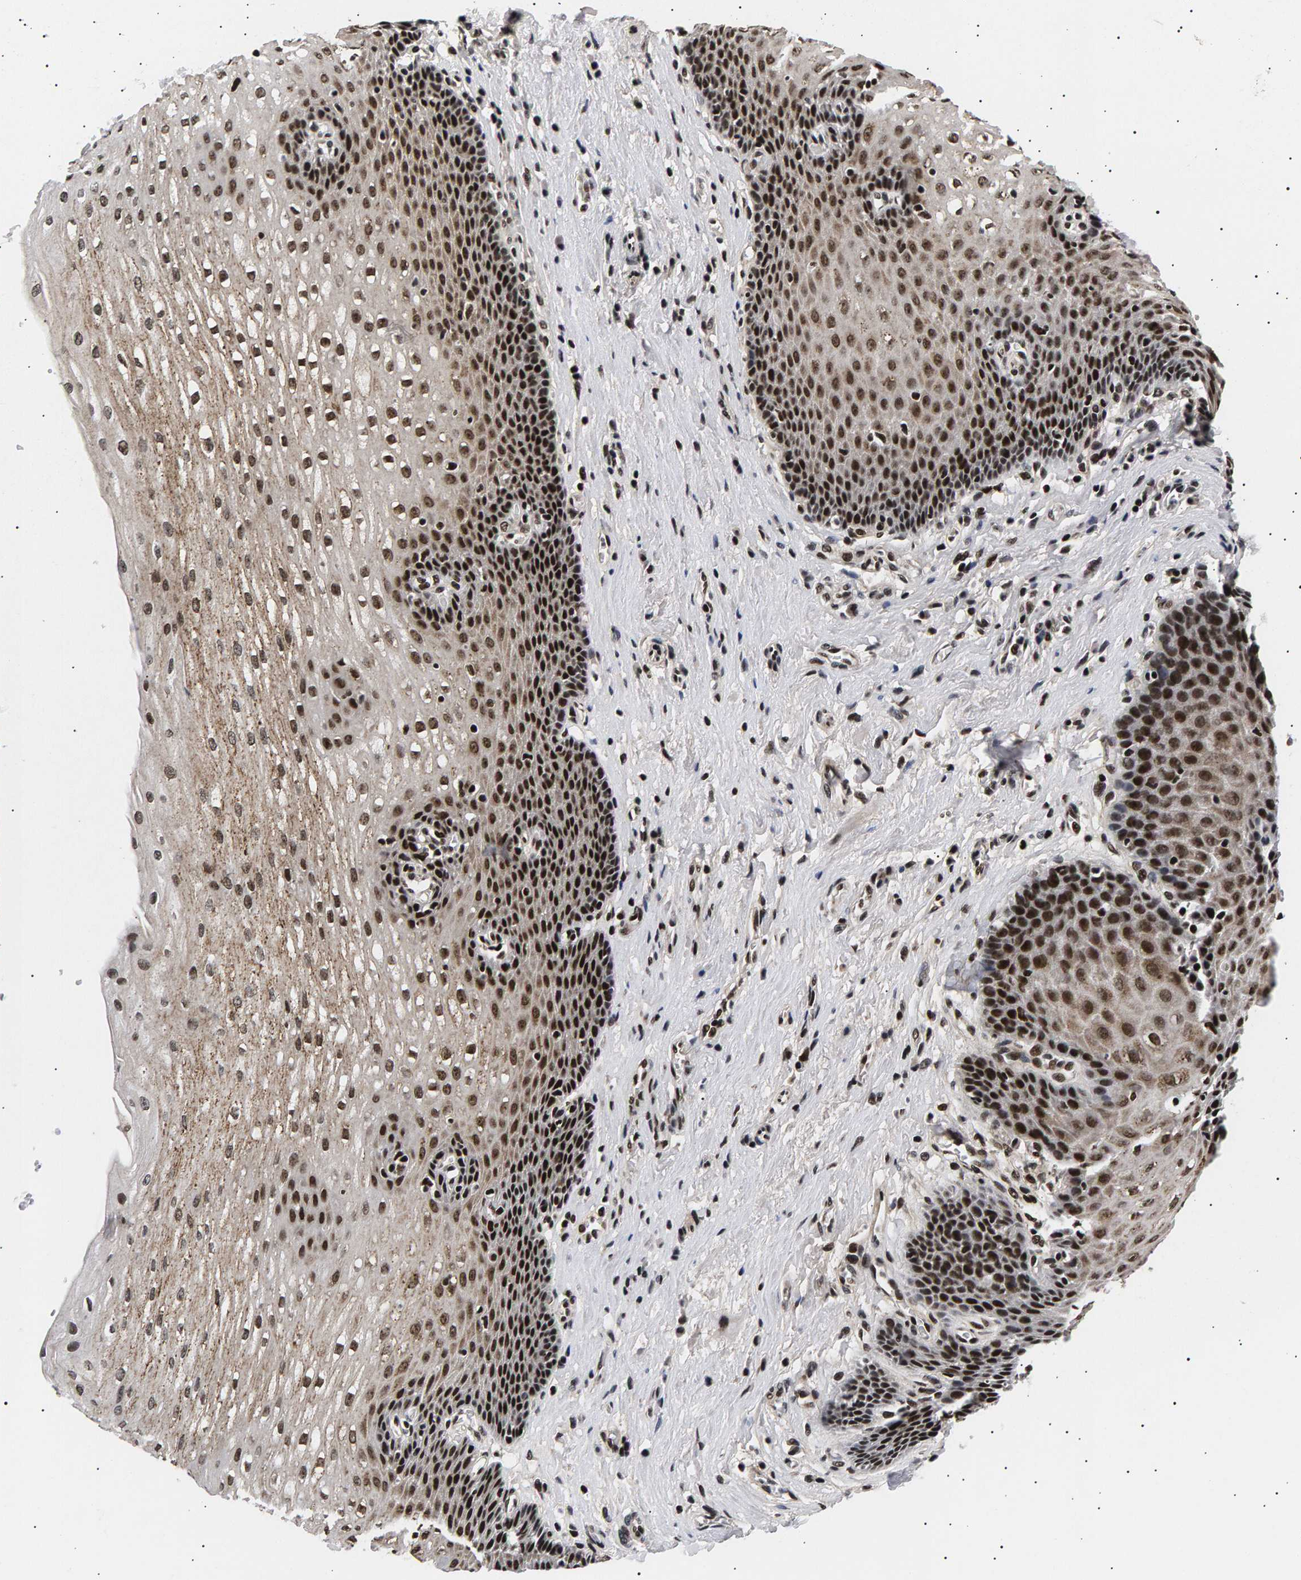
{"staining": {"intensity": "strong", "quantity": ">75%", "location": "nuclear"}, "tissue": "esophagus", "cell_type": "Squamous epithelial cells", "image_type": "normal", "snomed": [{"axis": "morphology", "description": "Normal tissue, NOS"}, {"axis": "topography", "description": "Esophagus"}], "caption": "Immunohistochemical staining of benign human esophagus shows strong nuclear protein positivity in about >75% of squamous epithelial cells.", "gene": "ANKRD40", "patient": {"sex": "male", "age": 48}}